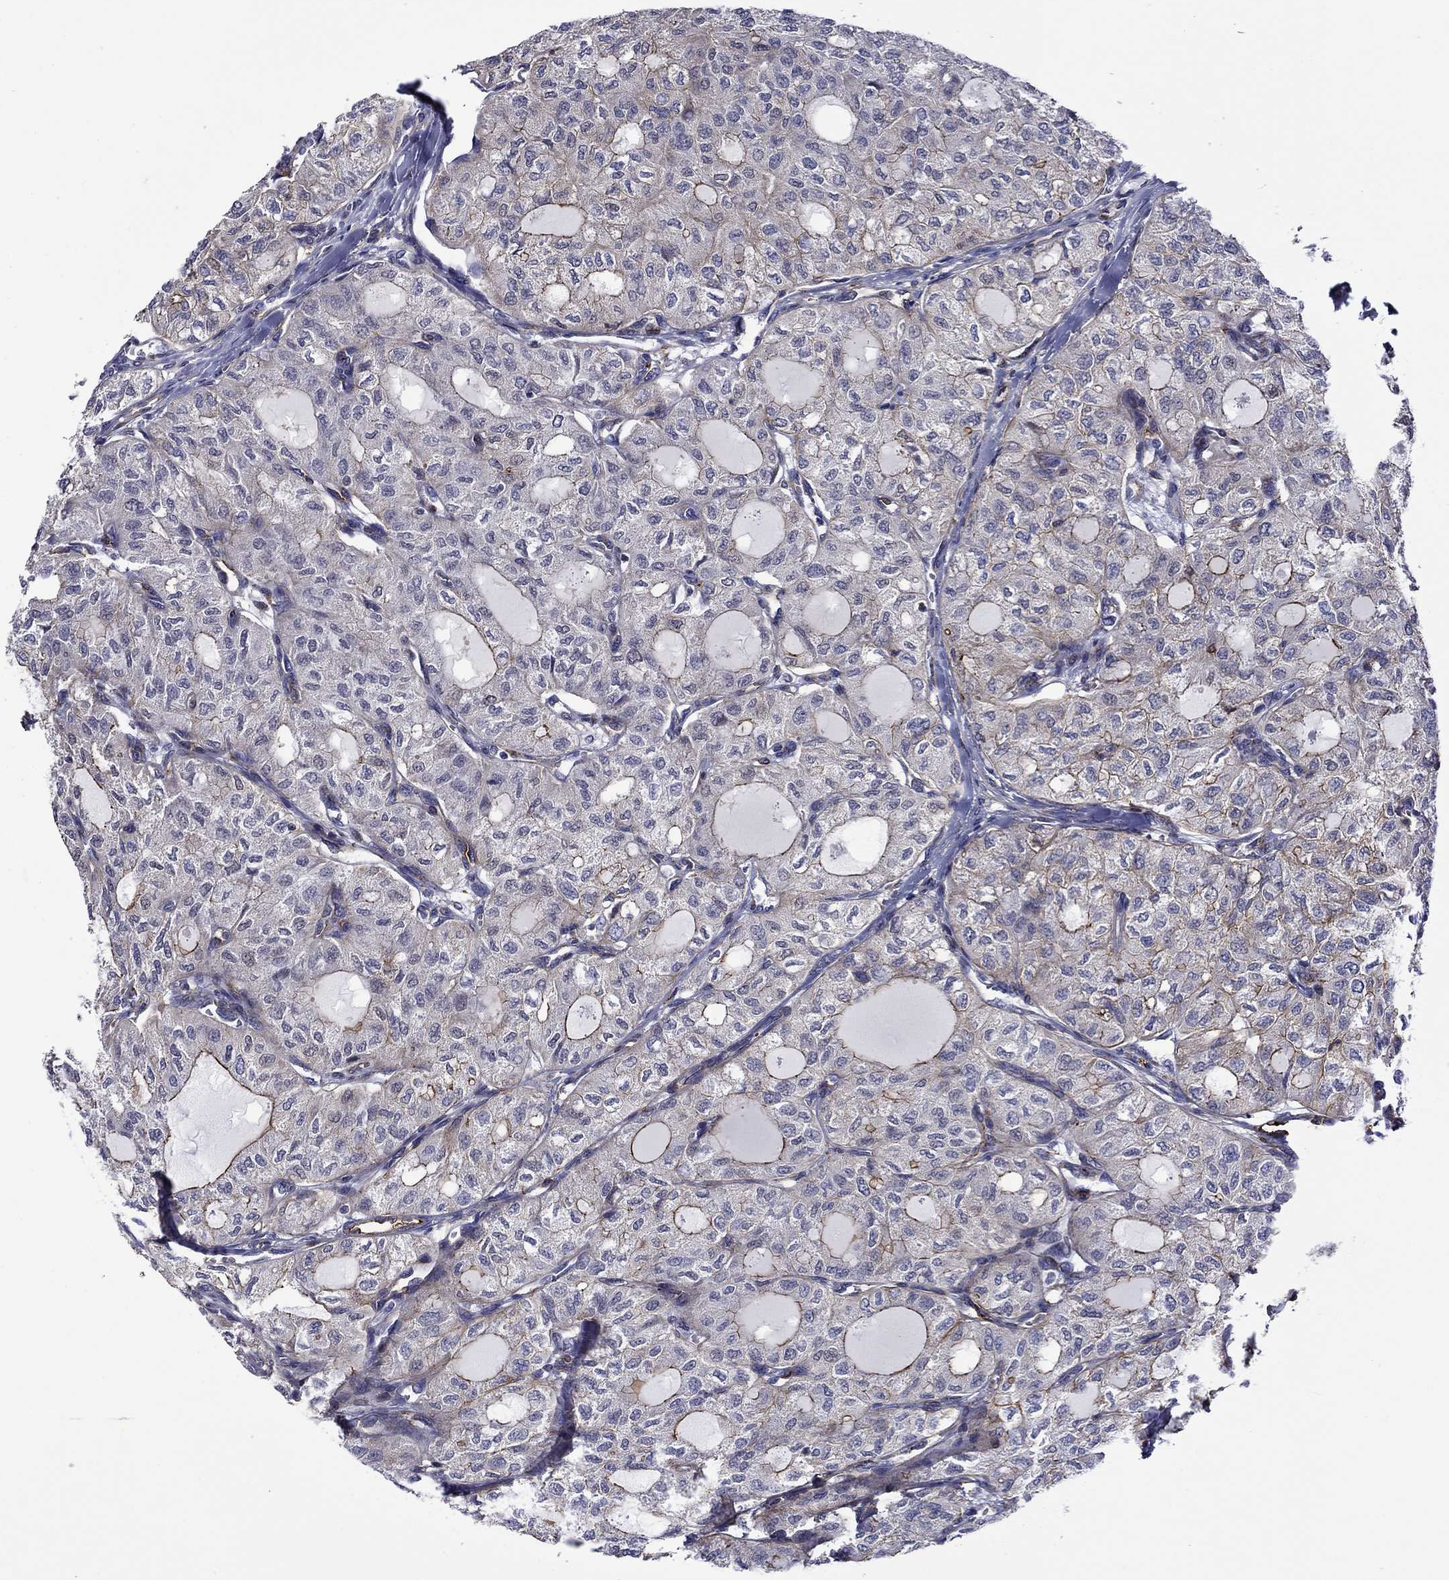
{"staining": {"intensity": "strong", "quantity": "<25%", "location": "cytoplasmic/membranous"}, "tissue": "thyroid cancer", "cell_type": "Tumor cells", "image_type": "cancer", "snomed": [{"axis": "morphology", "description": "Follicular adenoma carcinoma, NOS"}, {"axis": "topography", "description": "Thyroid gland"}], "caption": "Tumor cells show strong cytoplasmic/membranous expression in about <25% of cells in follicular adenoma carcinoma (thyroid).", "gene": "LMO7", "patient": {"sex": "male", "age": 75}}